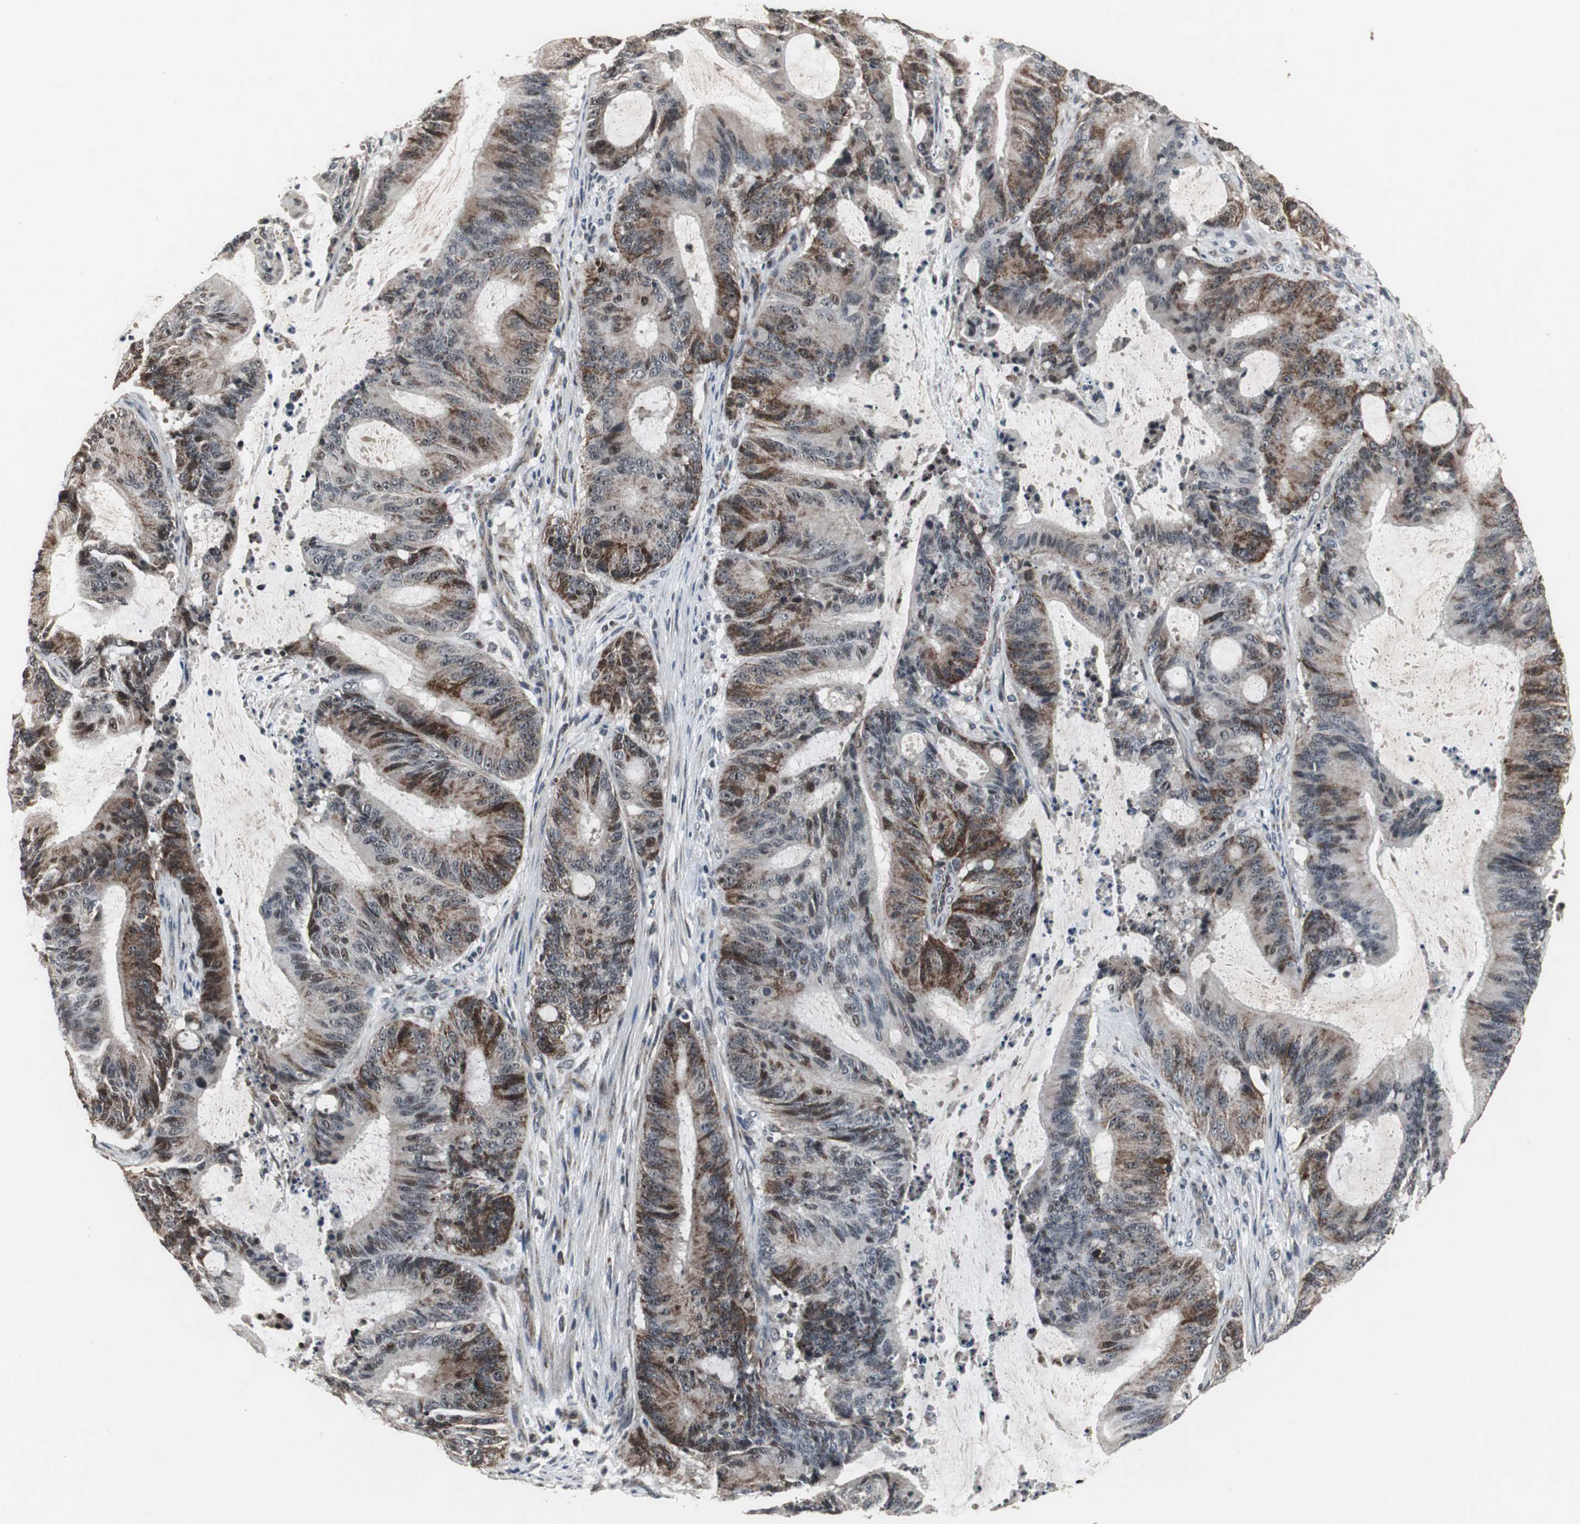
{"staining": {"intensity": "strong", "quantity": ">75%", "location": "cytoplasmic/membranous"}, "tissue": "liver cancer", "cell_type": "Tumor cells", "image_type": "cancer", "snomed": [{"axis": "morphology", "description": "Cholangiocarcinoma"}, {"axis": "topography", "description": "Liver"}], "caption": "A high amount of strong cytoplasmic/membranous positivity is identified in about >75% of tumor cells in liver cancer (cholangiocarcinoma) tissue.", "gene": "MRPL40", "patient": {"sex": "female", "age": 73}}